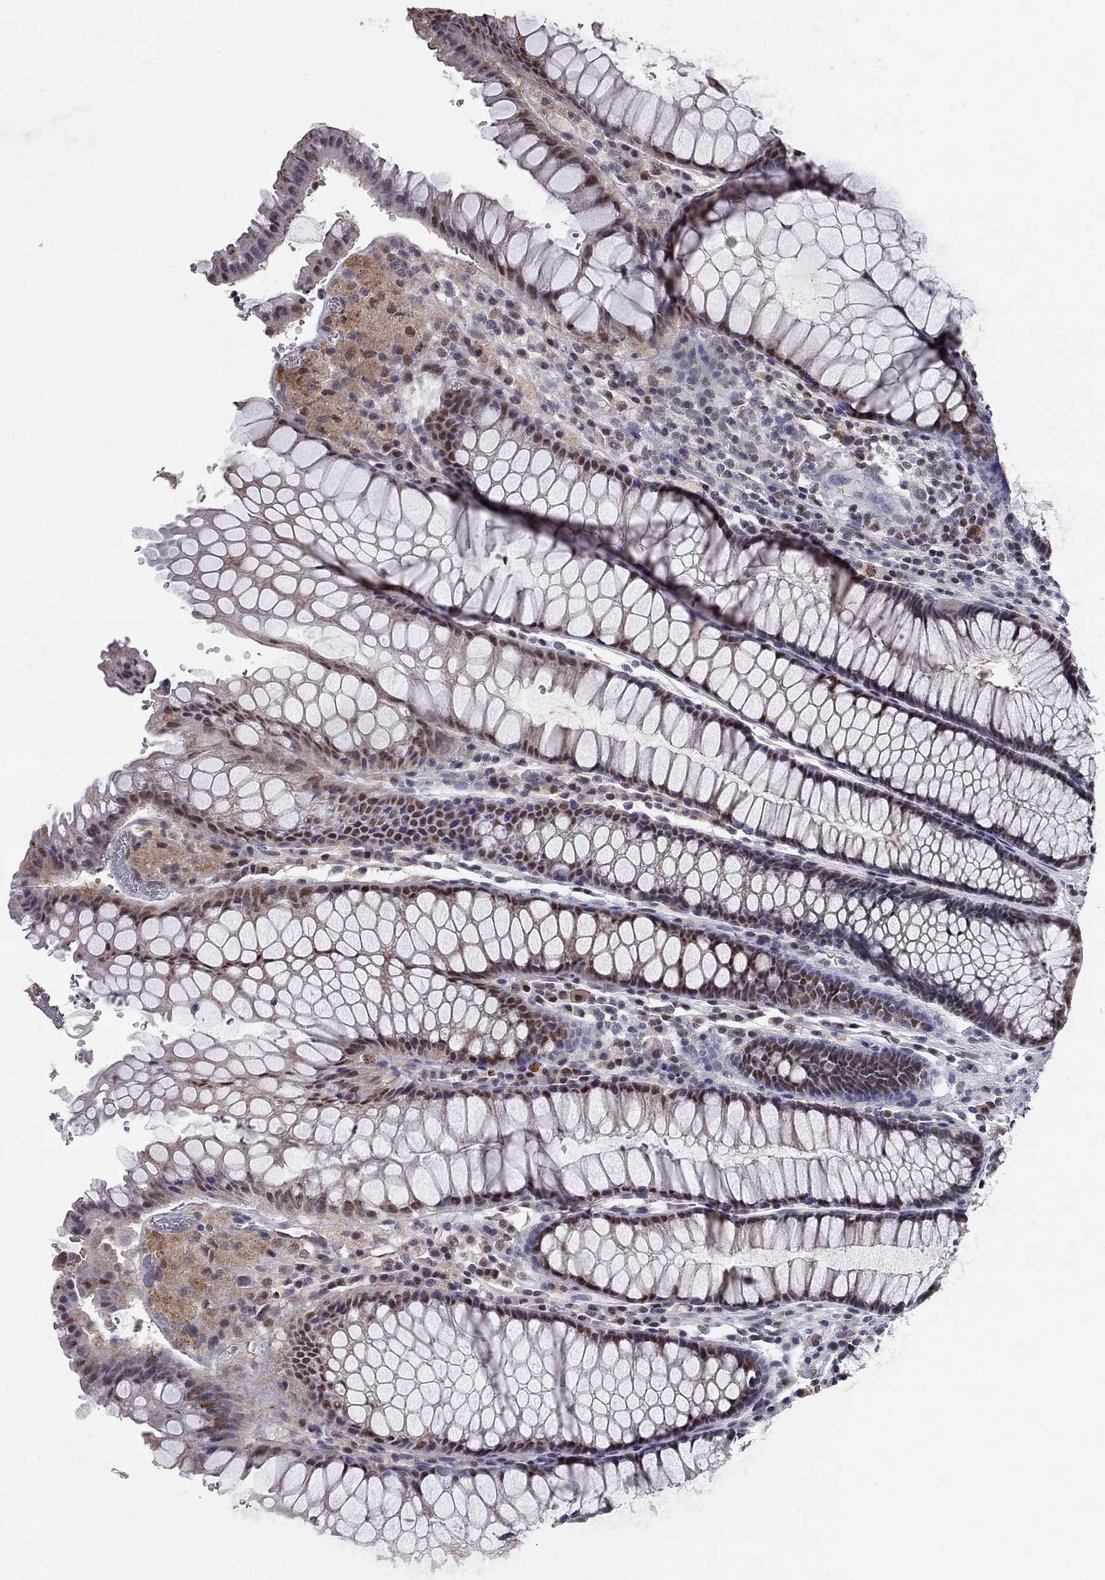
{"staining": {"intensity": "moderate", "quantity": "25%-75%", "location": "nuclear"}, "tissue": "rectum", "cell_type": "Glandular cells", "image_type": "normal", "snomed": [{"axis": "morphology", "description": "Normal tissue, NOS"}, {"axis": "topography", "description": "Rectum"}], "caption": "IHC micrograph of benign human rectum stained for a protein (brown), which reveals medium levels of moderate nuclear staining in about 25%-75% of glandular cells.", "gene": "HDAC3", "patient": {"sex": "female", "age": 68}}